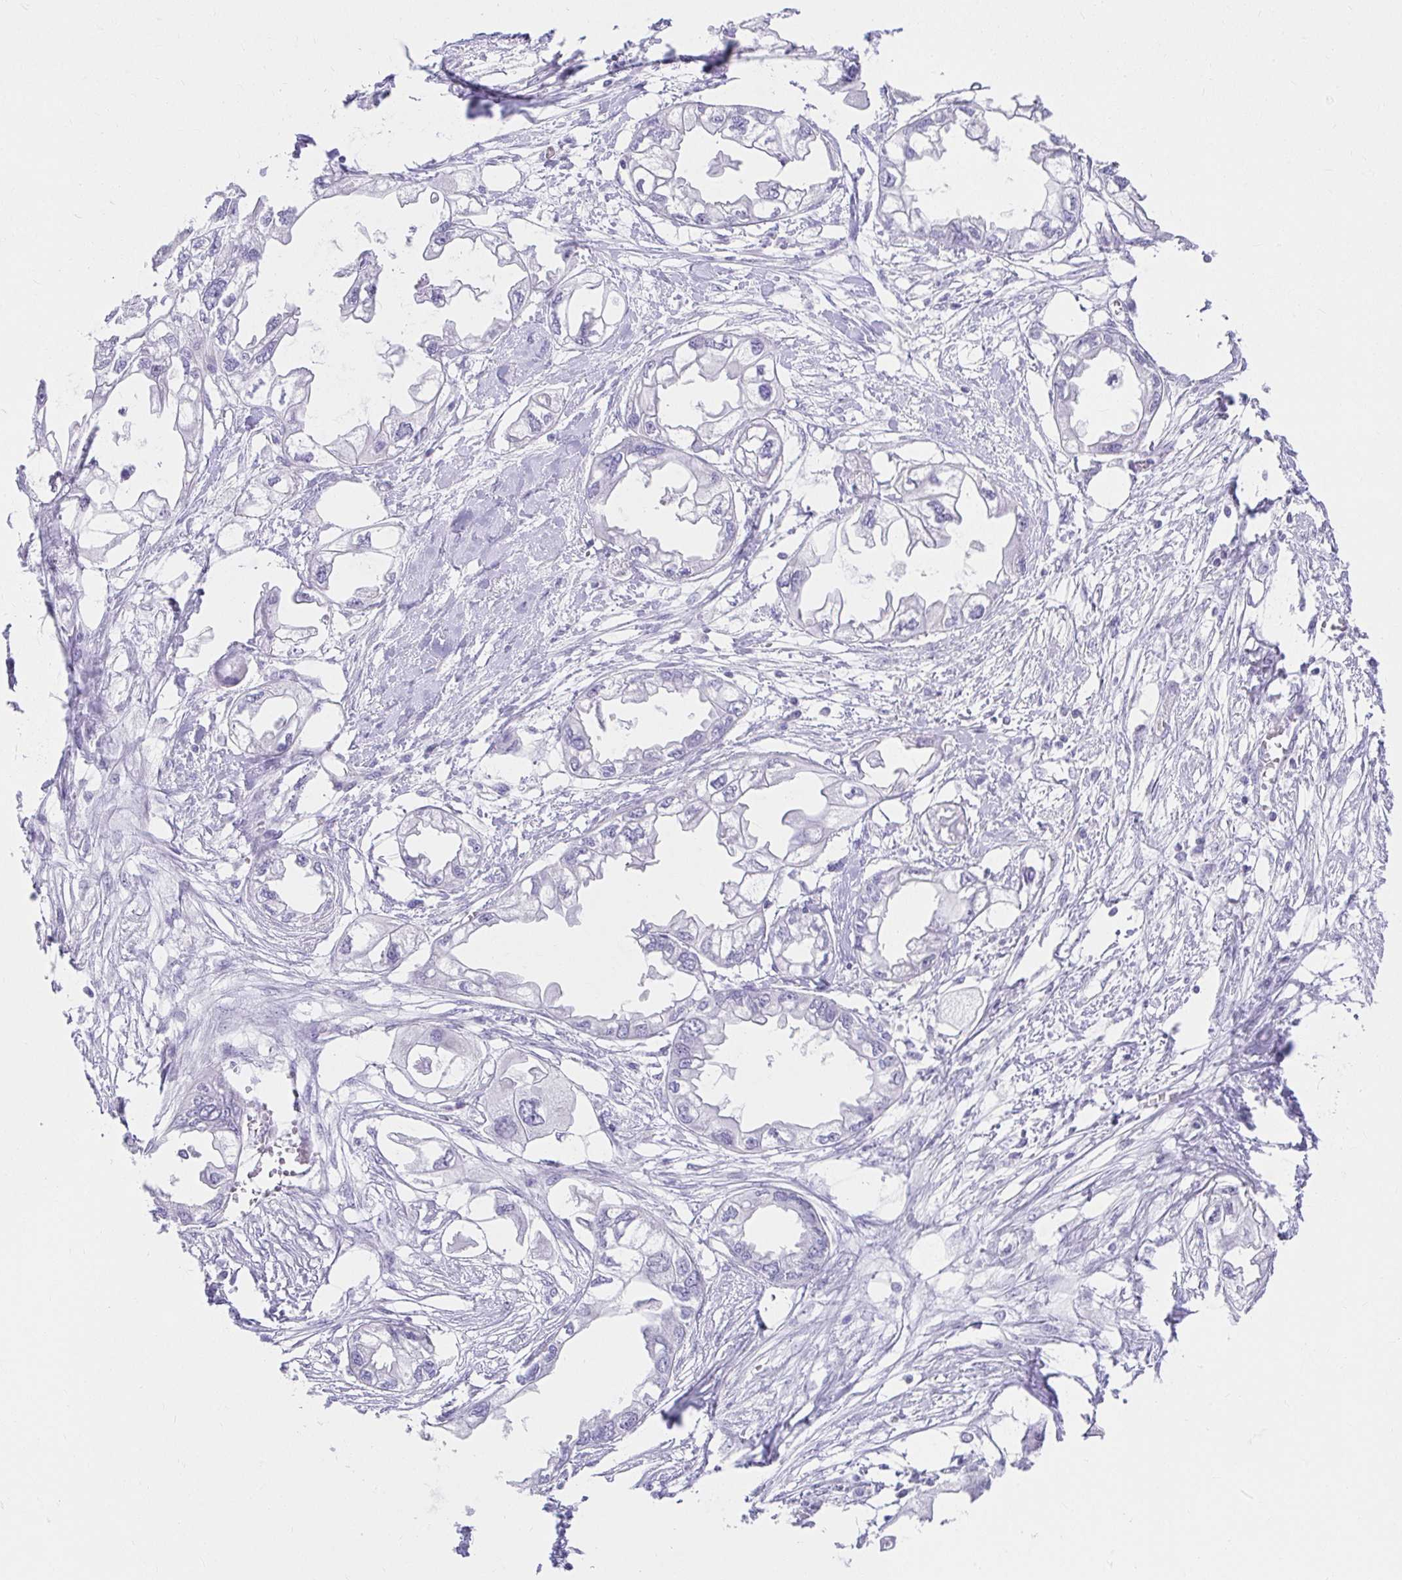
{"staining": {"intensity": "negative", "quantity": "none", "location": "none"}, "tissue": "endometrial cancer", "cell_type": "Tumor cells", "image_type": "cancer", "snomed": [{"axis": "morphology", "description": "Adenocarcinoma, NOS"}, {"axis": "morphology", "description": "Adenocarcinoma, metastatic, NOS"}, {"axis": "topography", "description": "Adipose tissue"}, {"axis": "topography", "description": "Endometrium"}], "caption": "Tumor cells are negative for protein expression in human endometrial metastatic adenocarcinoma.", "gene": "VGLL1", "patient": {"sex": "female", "age": 67}}